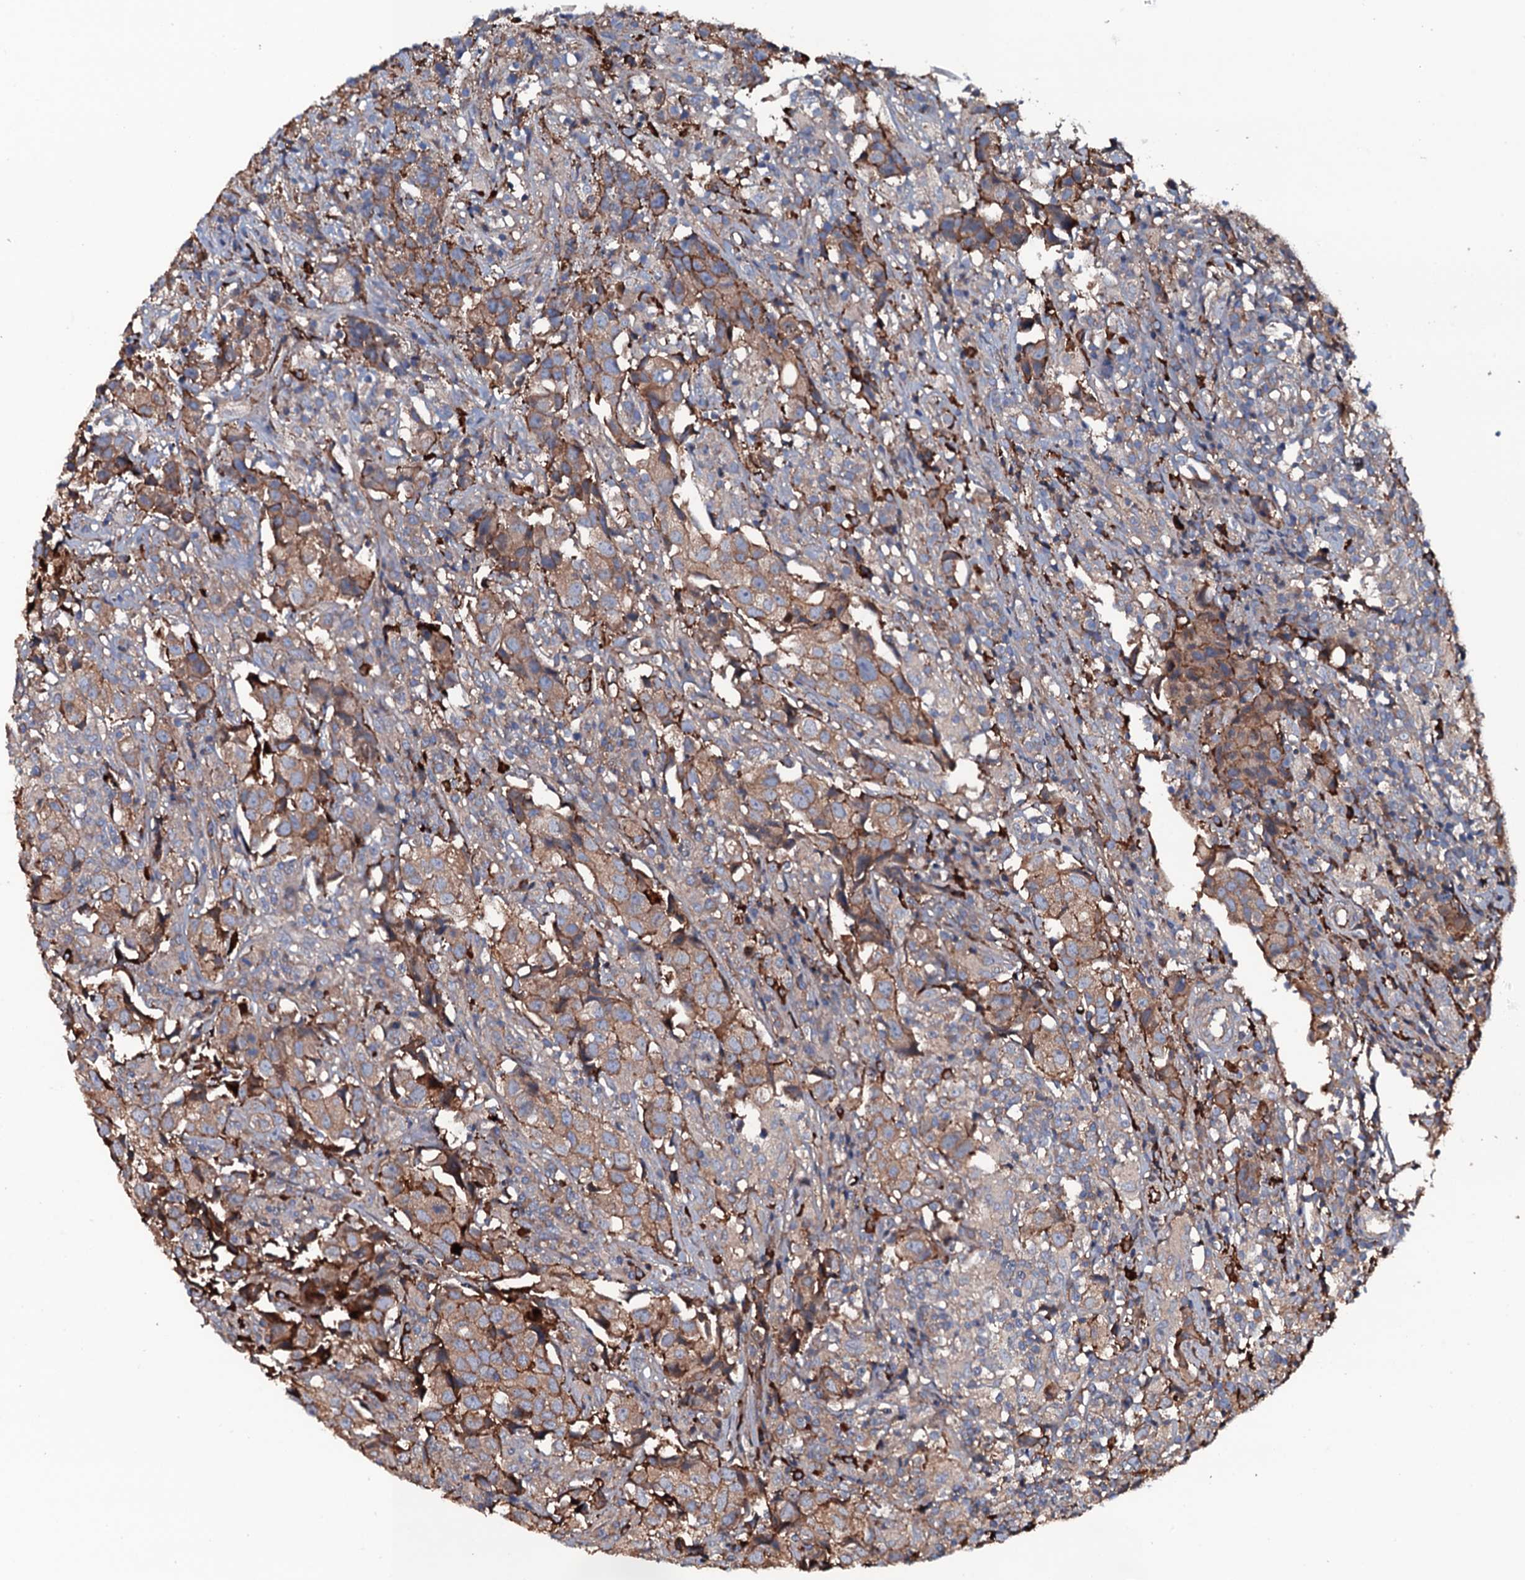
{"staining": {"intensity": "moderate", "quantity": ">75%", "location": "cytoplasmic/membranous"}, "tissue": "urothelial cancer", "cell_type": "Tumor cells", "image_type": "cancer", "snomed": [{"axis": "morphology", "description": "Urothelial carcinoma, High grade"}, {"axis": "topography", "description": "Urinary bladder"}], "caption": "Immunohistochemistry (IHC) micrograph of neoplastic tissue: human urothelial cancer stained using immunohistochemistry demonstrates medium levels of moderate protein expression localized specifically in the cytoplasmic/membranous of tumor cells, appearing as a cytoplasmic/membranous brown color.", "gene": "NEK1", "patient": {"sex": "female", "age": 75}}